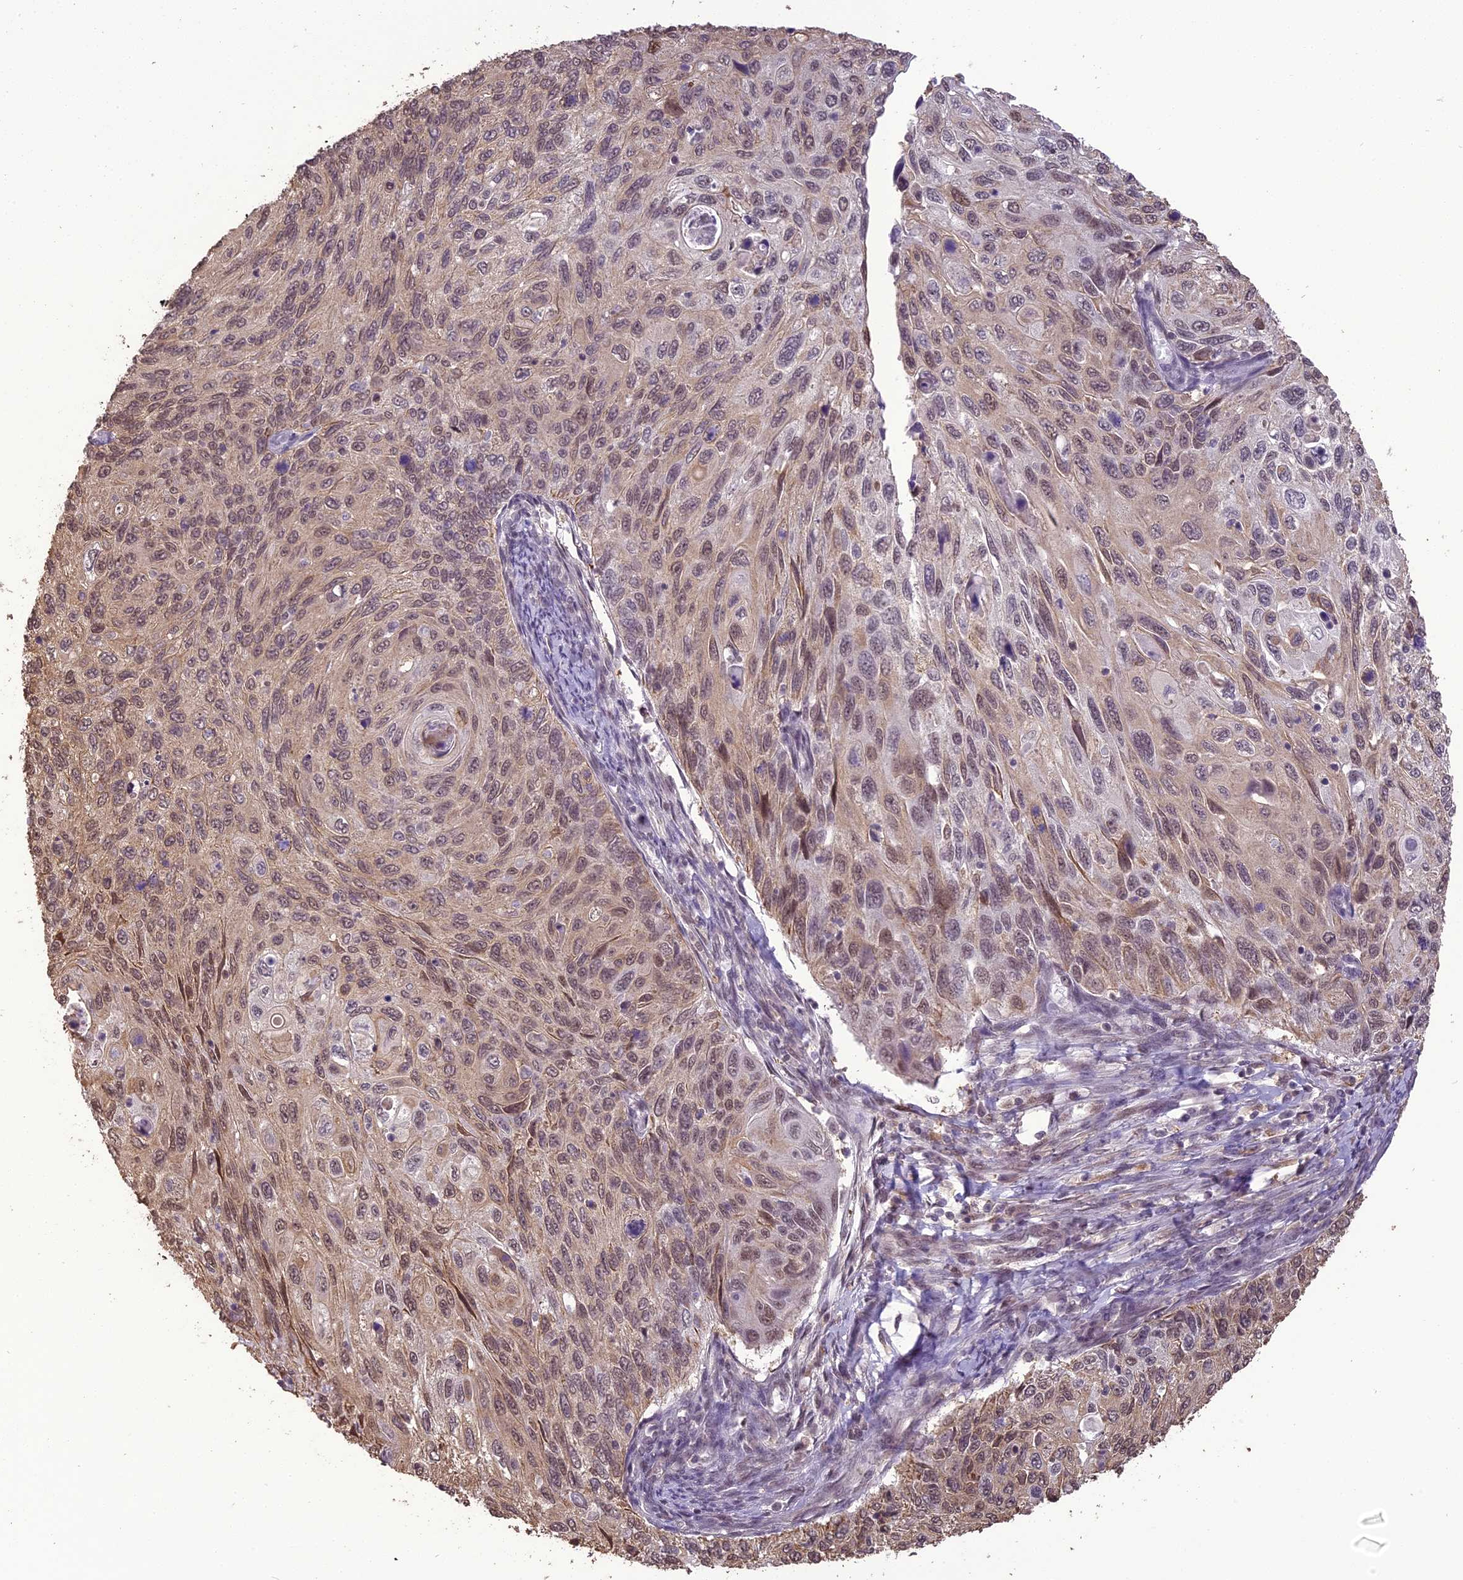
{"staining": {"intensity": "moderate", "quantity": ">75%", "location": "nuclear"}, "tissue": "cervical cancer", "cell_type": "Tumor cells", "image_type": "cancer", "snomed": [{"axis": "morphology", "description": "Squamous cell carcinoma, NOS"}, {"axis": "topography", "description": "Cervix"}], "caption": "Cervical squamous cell carcinoma was stained to show a protein in brown. There is medium levels of moderate nuclear staining in approximately >75% of tumor cells.", "gene": "TIGD7", "patient": {"sex": "female", "age": 70}}